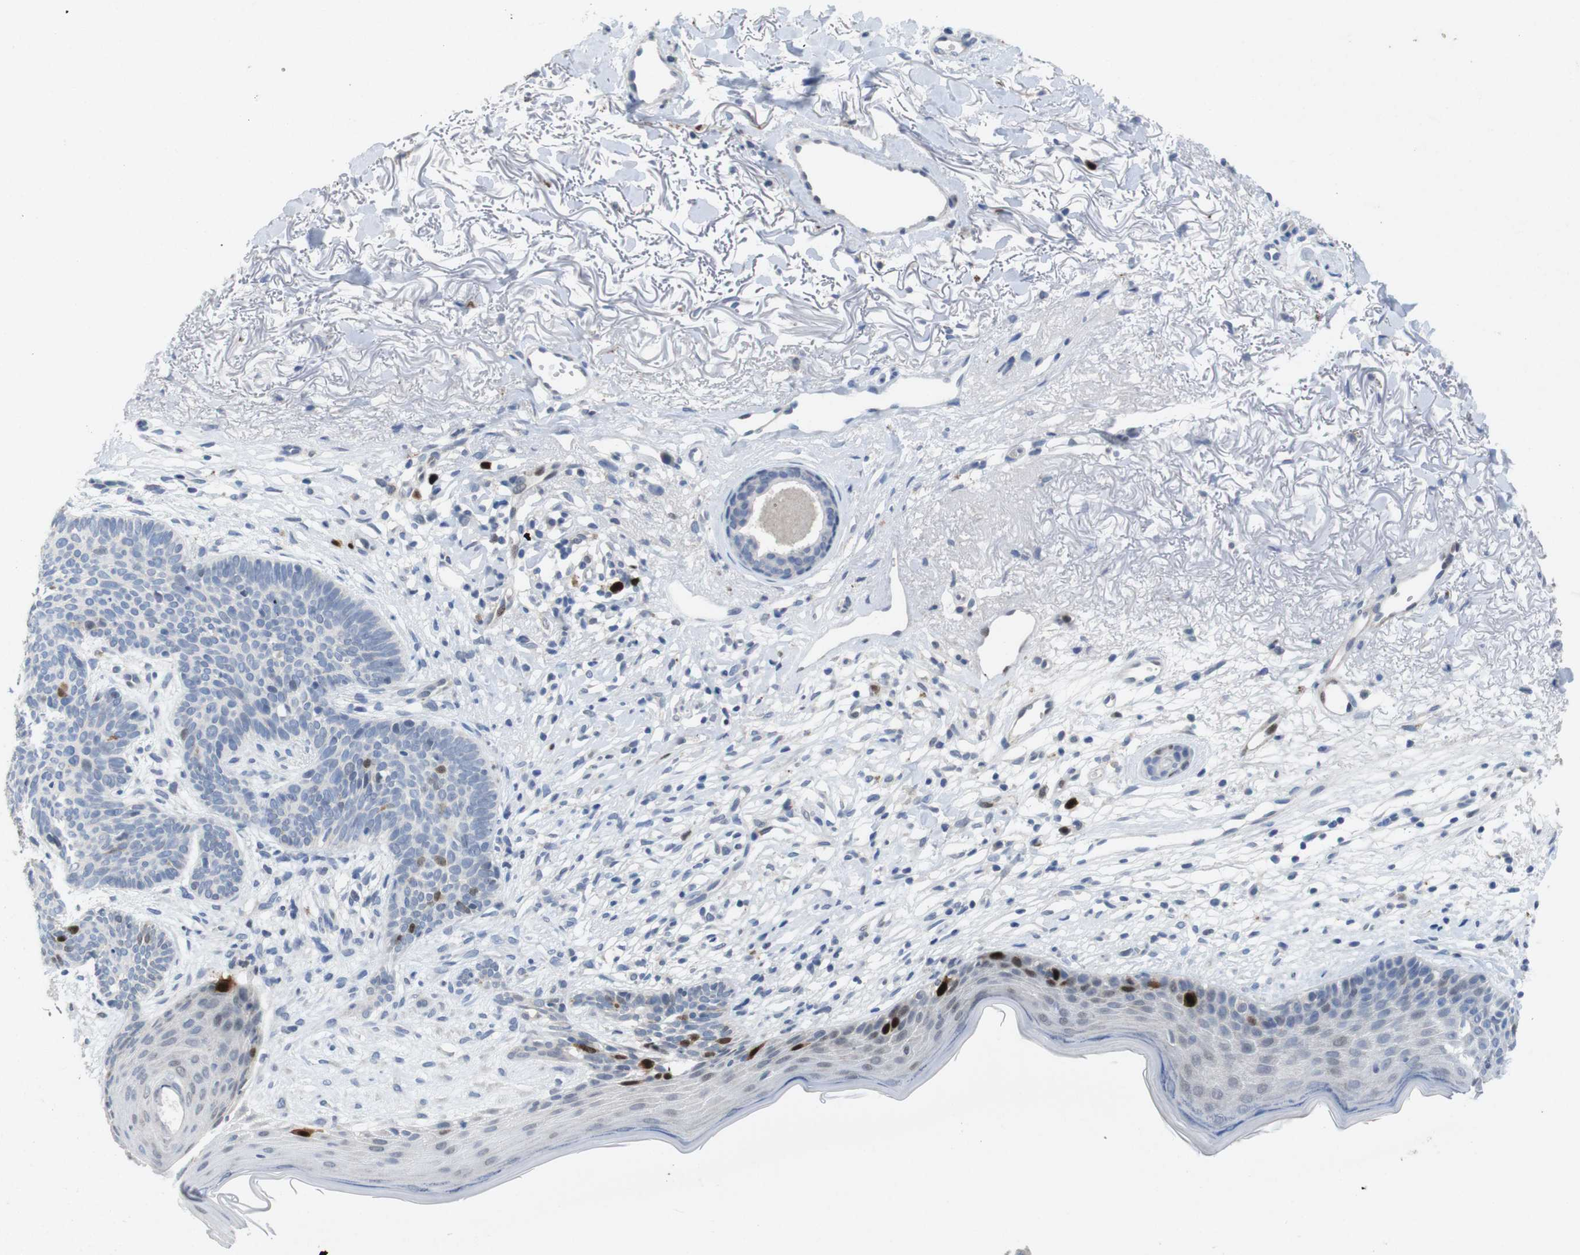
{"staining": {"intensity": "strong", "quantity": "<25%", "location": "nuclear"}, "tissue": "skin cancer", "cell_type": "Tumor cells", "image_type": "cancer", "snomed": [{"axis": "morphology", "description": "Normal tissue, NOS"}, {"axis": "morphology", "description": "Basal cell carcinoma"}, {"axis": "topography", "description": "Skin"}], "caption": "The immunohistochemical stain shows strong nuclear positivity in tumor cells of basal cell carcinoma (skin) tissue.", "gene": "KPNA2", "patient": {"sex": "female", "age": 70}}